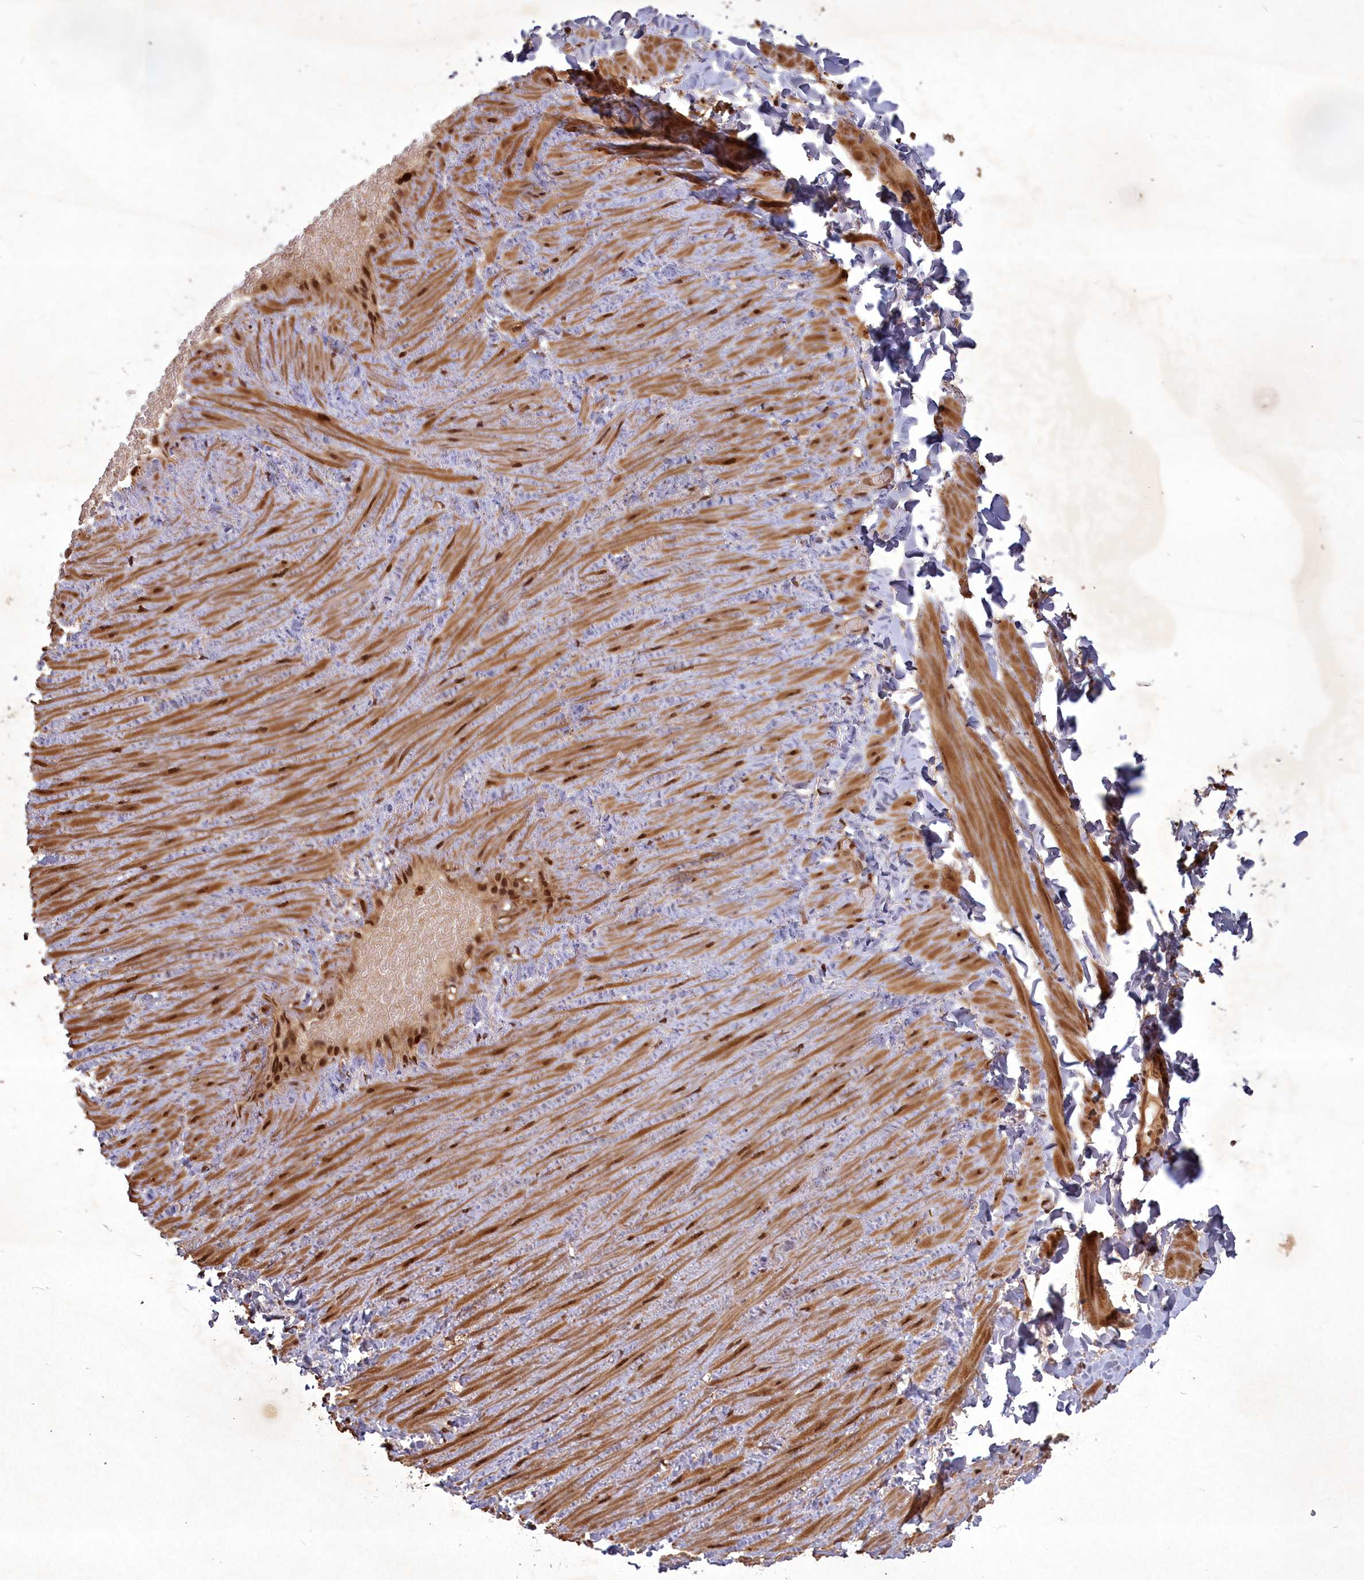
{"staining": {"intensity": "moderate", "quantity": ">75%", "location": "nuclear"}, "tissue": "adipose tissue", "cell_type": "Adipocytes", "image_type": "normal", "snomed": [{"axis": "morphology", "description": "Normal tissue, NOS"}, {"axis": "topography", "description": "Adipose tissue"}, {"axis": "topography", "description": "Vascular tissue"}, {"axis": "topography", "description": "Peripheral nerve tissue"}], "caption": "Benign adipose tissue demonstrates moderate nuclear positivity in approximately >75% of adipocytes, visualized by immunohistochemistry. The staining was performed using DAB (3,3'-diaminobenzidine) to visualize the protein expression in brown, while the nuclei were stained in blue with hematoxylin (Magnification: 20x).", "gene": "SRMS", "patient": {"sex": "male", "age": 25}}